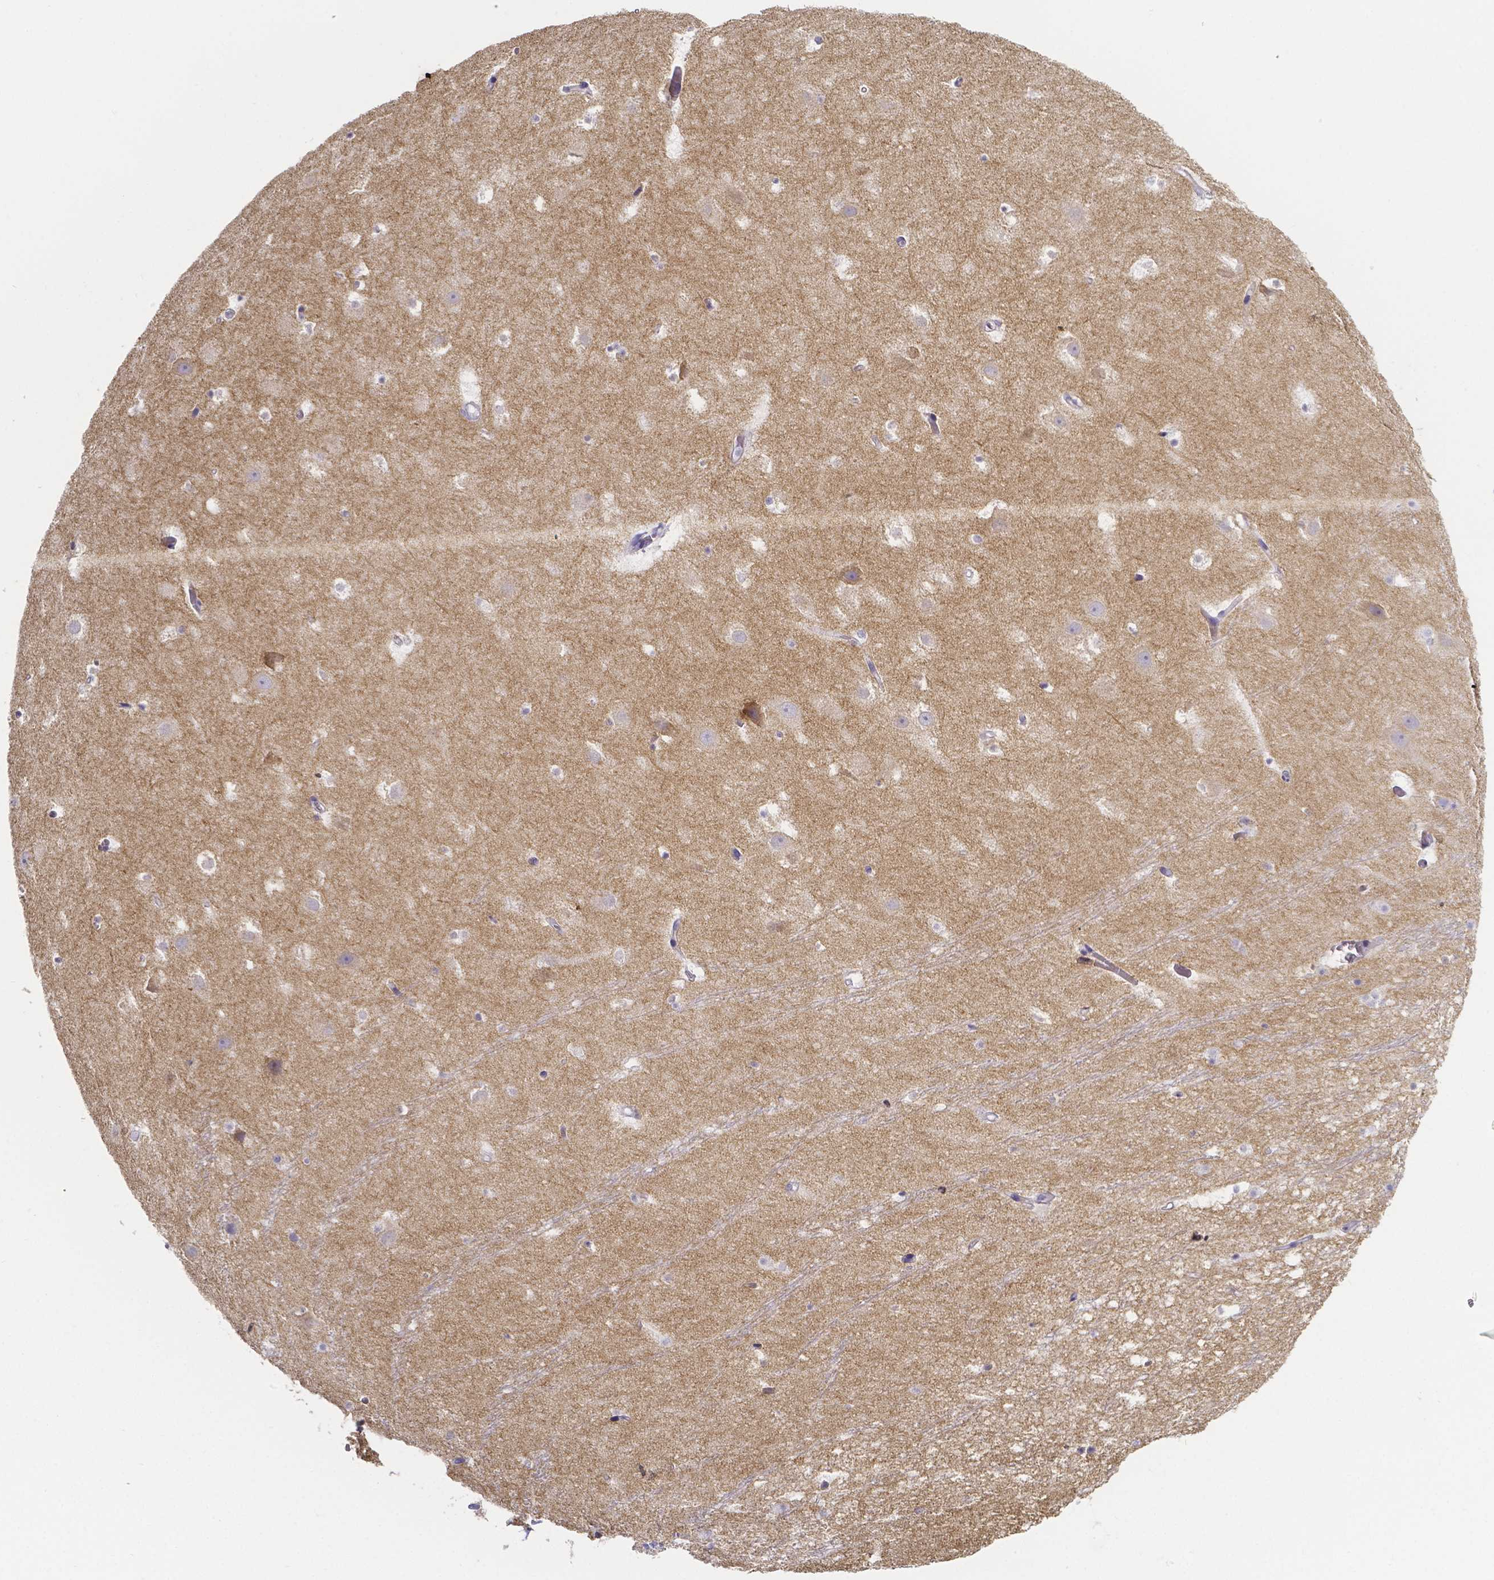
{"staining": {"intensity": "negative", "quantity": "none", "location": "none"}, "tissue": "hippocampus", "cell_type": "Glial cells", "image_type": "normal", "snomed": [{"axis": "morphology", "description": "Normal tissue, NOS"}, {"axis": "topography", "description": "Hippocampus"}], "caption": "There is no significant staining in glial cells of hippocampus. Brightfield microscopy of IHC stained with DAB (brown) and hematoxylin (blue), captured at high magnification.", "gene": "GABRA3", "patient": {"sex": "male", "age": 26}}